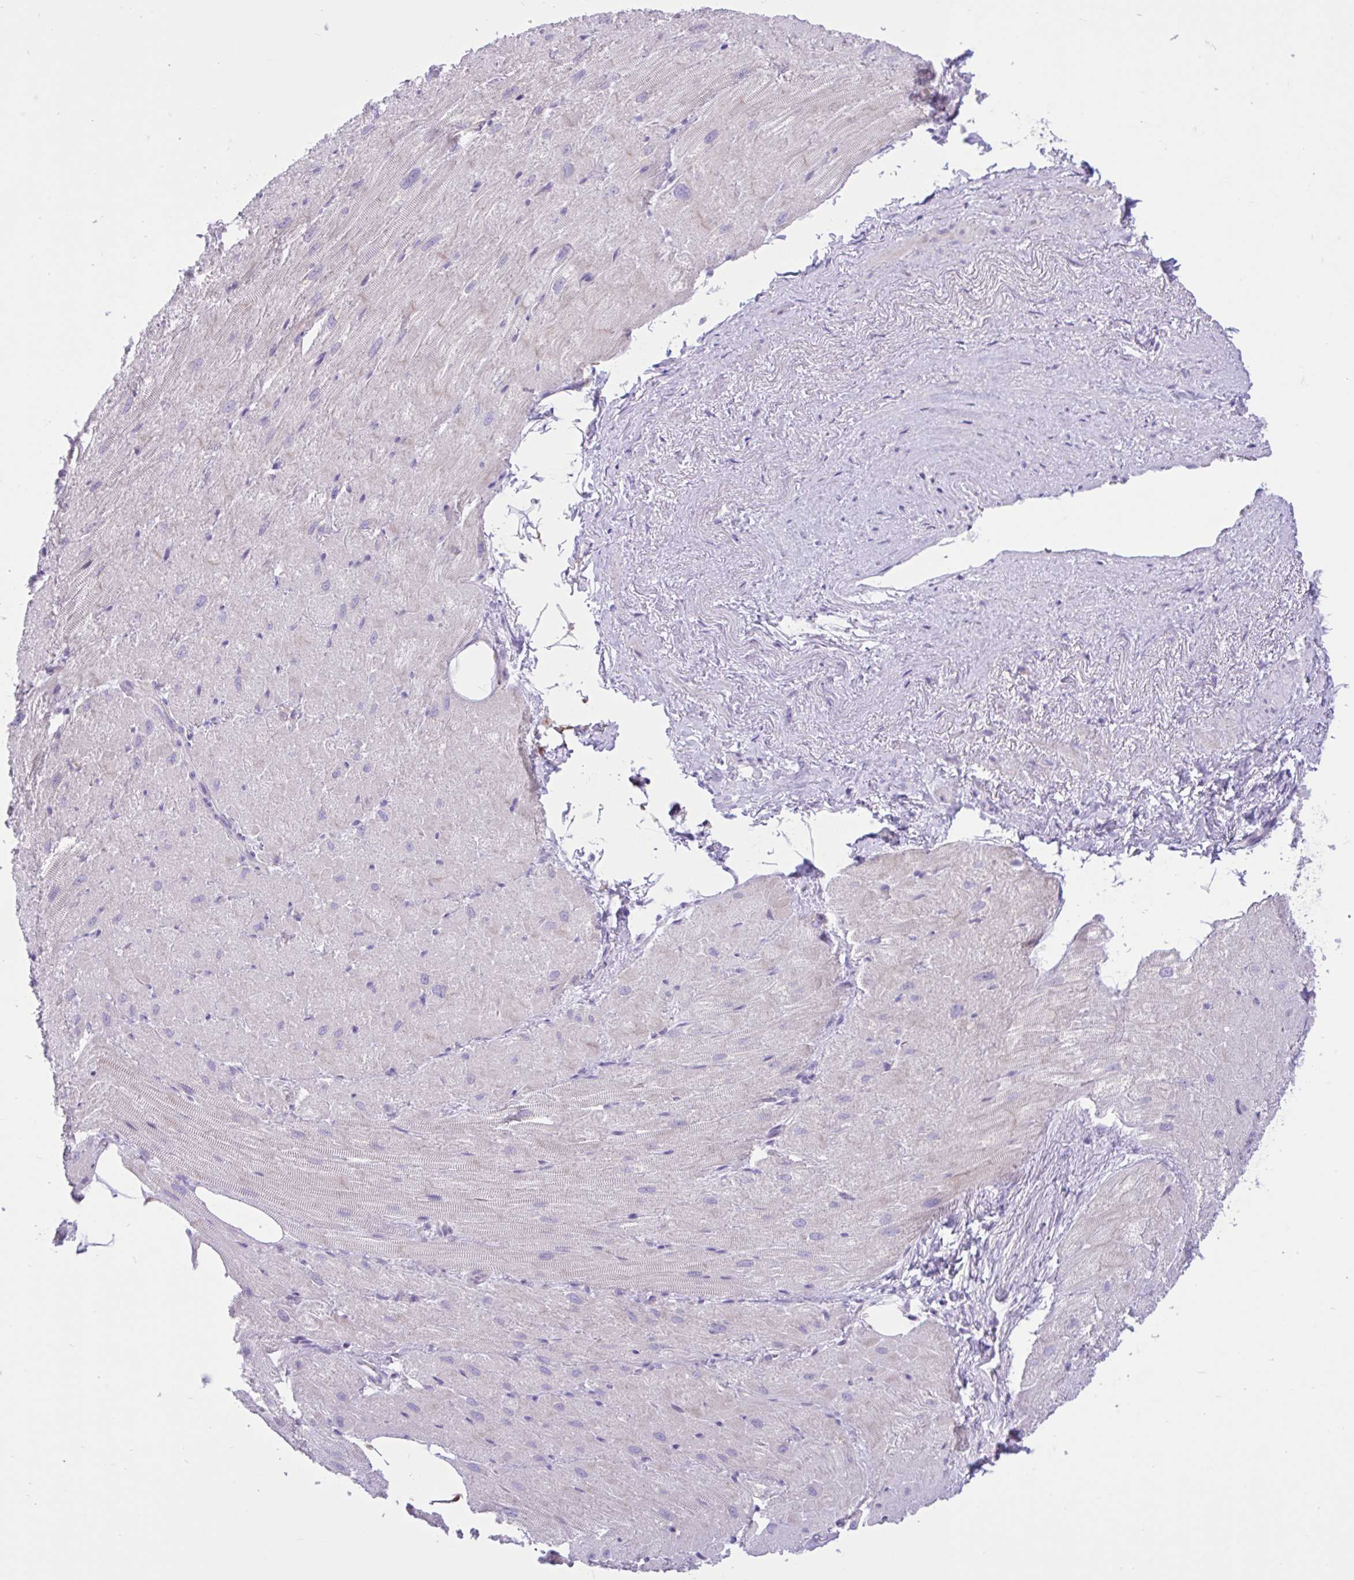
{"staining": {"intensity": "negative", "quantity": "none", "location": "none"}, "tissue": "heart muscle", "cell_type": "Cardiomyocytes", "image_type": "normal", "snomed": [{"axis": "morphology", "description": "Normal tissue, NOS"}, {"axis": "topography", "description": "Heart"}], "caption": "Immunohistochemical staining of normal human heart muscle exhibits no significant positivity in cardiomyocytes.", "gene": "ZNF101", "patient": {"sex": "male", "age": 62}}